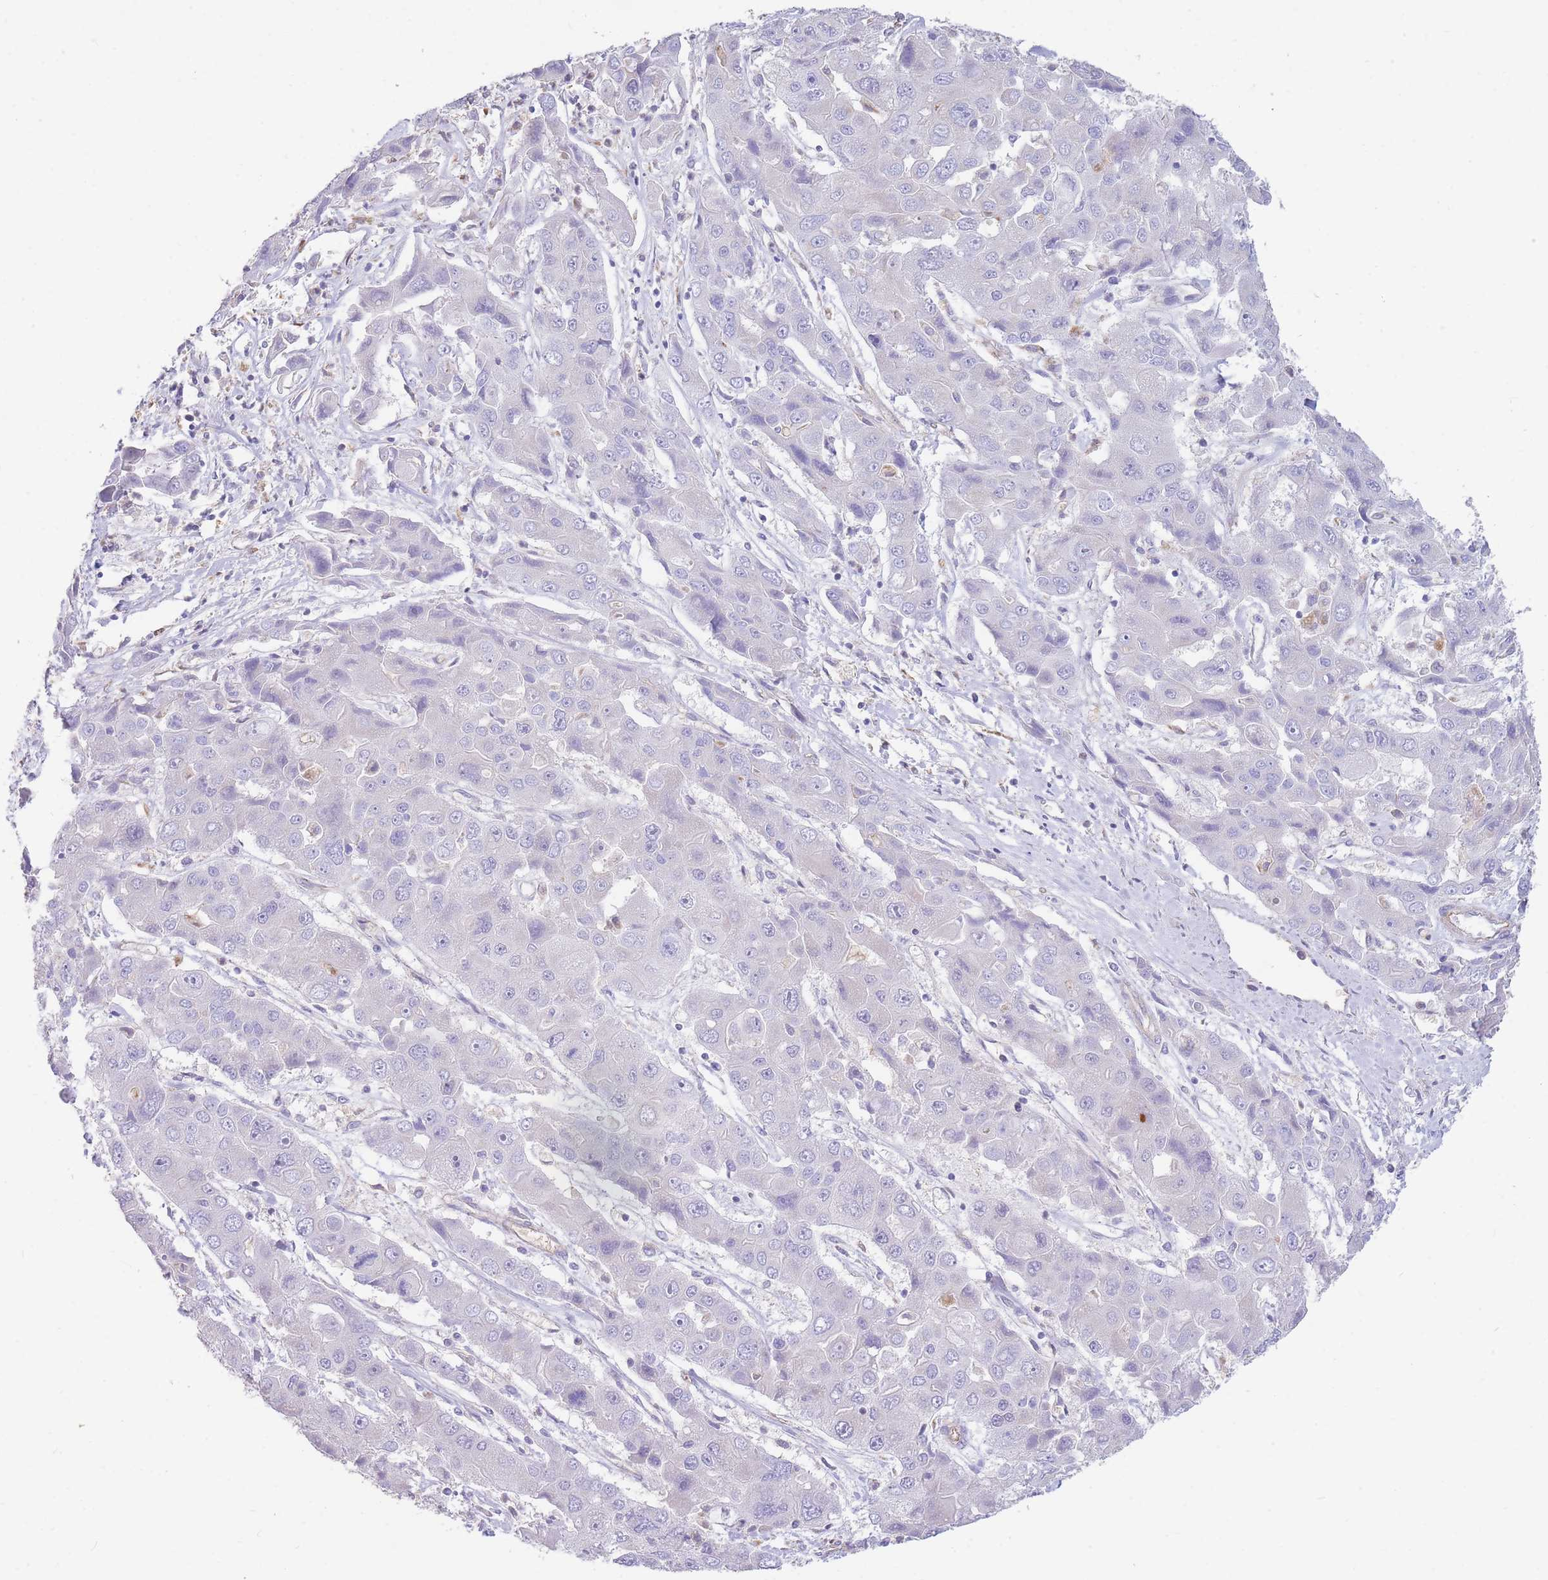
{"staining": {"intensity": "negative", "quantity": "none", "location": "none"}, "tissue": "liver cancer", "cell_type": "Tumor cells", "image_type": "cancer", "snomed": [{"axis": "morphology", "description": "Cholangiocarcinoma"}, {"axis": "topography", "description": "Liver"}], "caption": "Immunohistochemistry image of cholangiocarcinoma (liver) stained for a protein (brown), which demonstrates no expression in tumor cells.", "gene": "ANKRD53", "patient": {"sex": "male", "age": 67}}